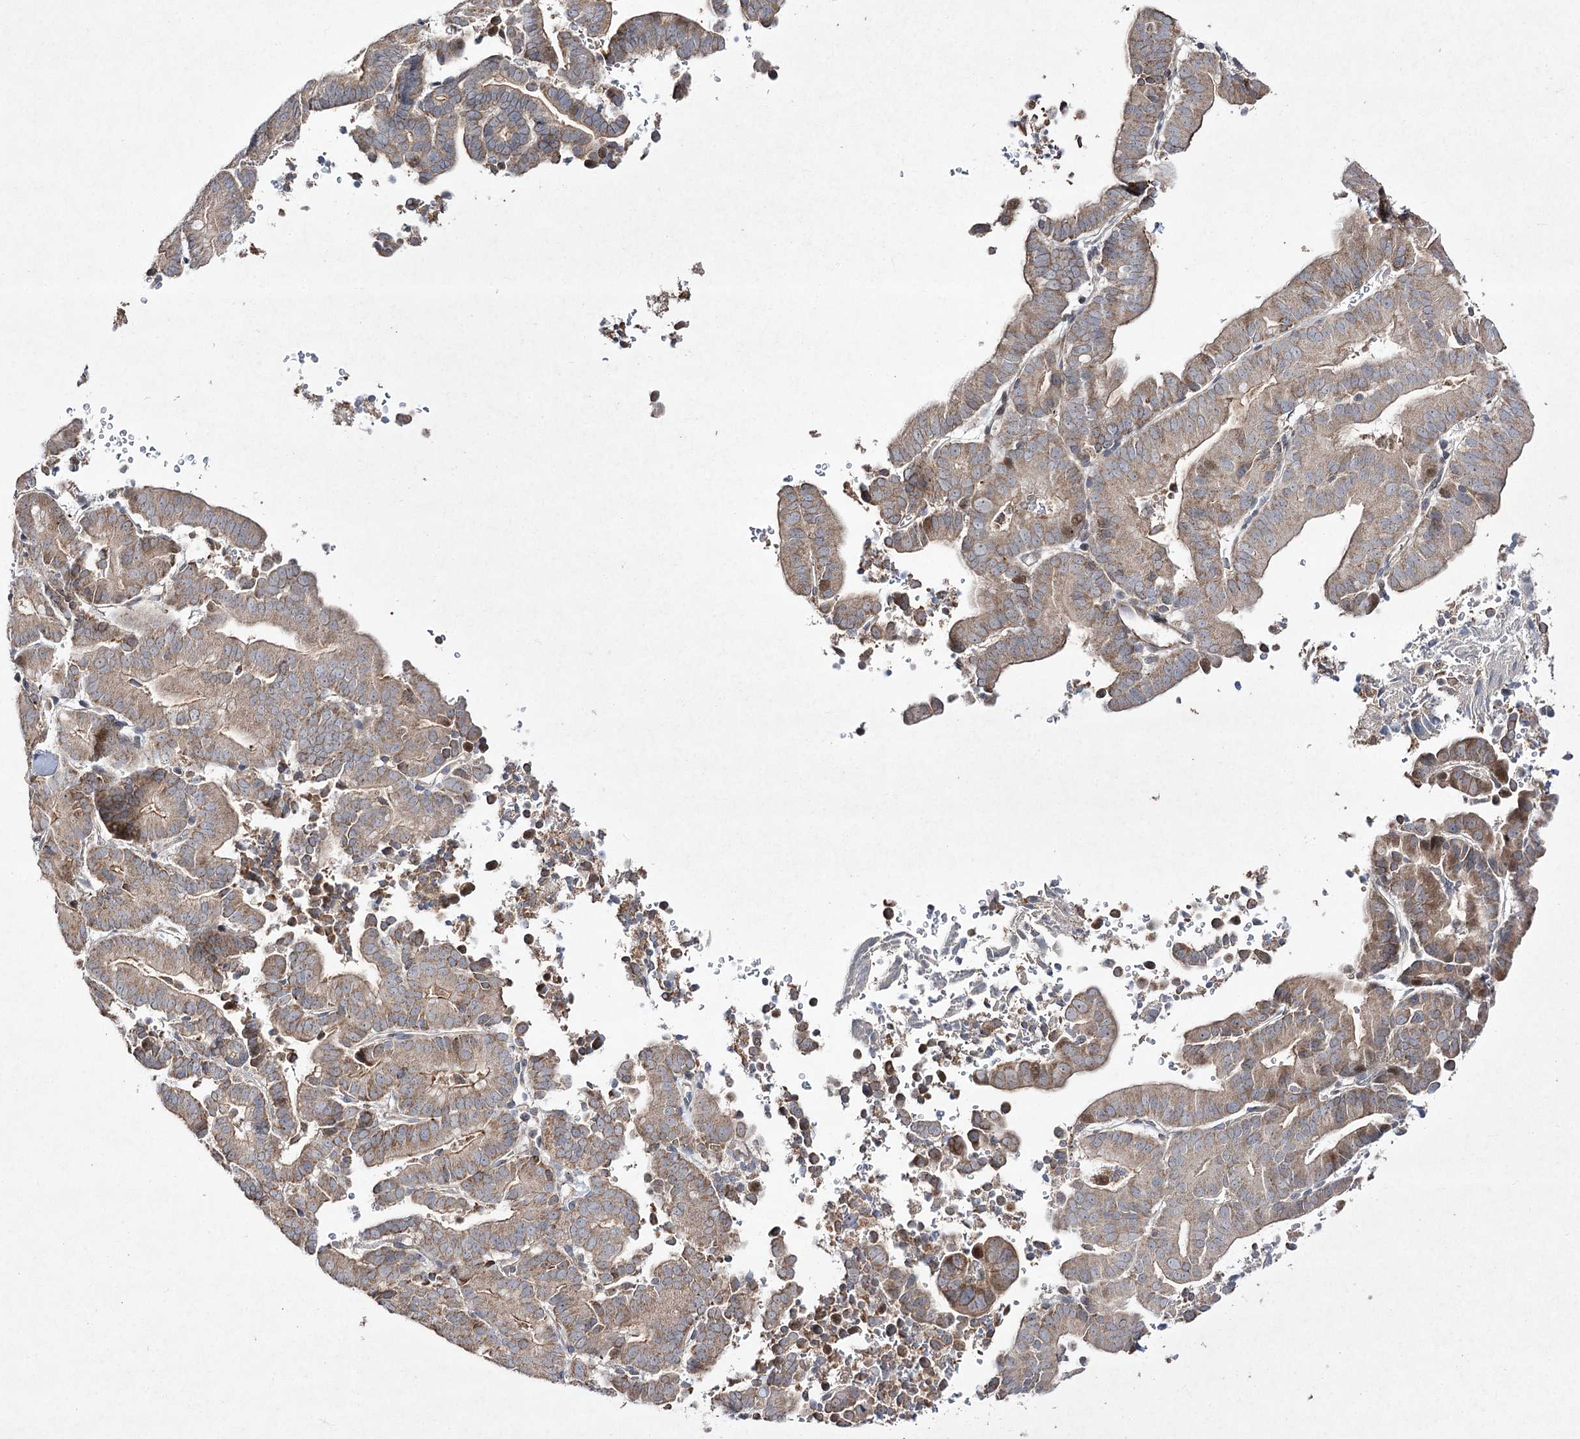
{"staining": {"intensity": "weak", "quantity": ">75%", "location": "cytoplasmic/membranous"}, "tissue": "liver cancer", "cell_type": "Tumor cells", "image_type": "cancer", "snomed": [{"axis": "morphology", "description": "Cholangiocarcinoma"}, {"axis": "topography", "description": "Liver"}], "caption": "Immunohistochemical staining of human liver cholangiocarcinoma displays low levels of weak cytoplasmic/membranous positivity in approximately >75% of tumor cells. (Brightfield microscopy of DAB IHC at high magnification).", "gene": "FANCL", "patient": {"sex": "female", "age": 75}}